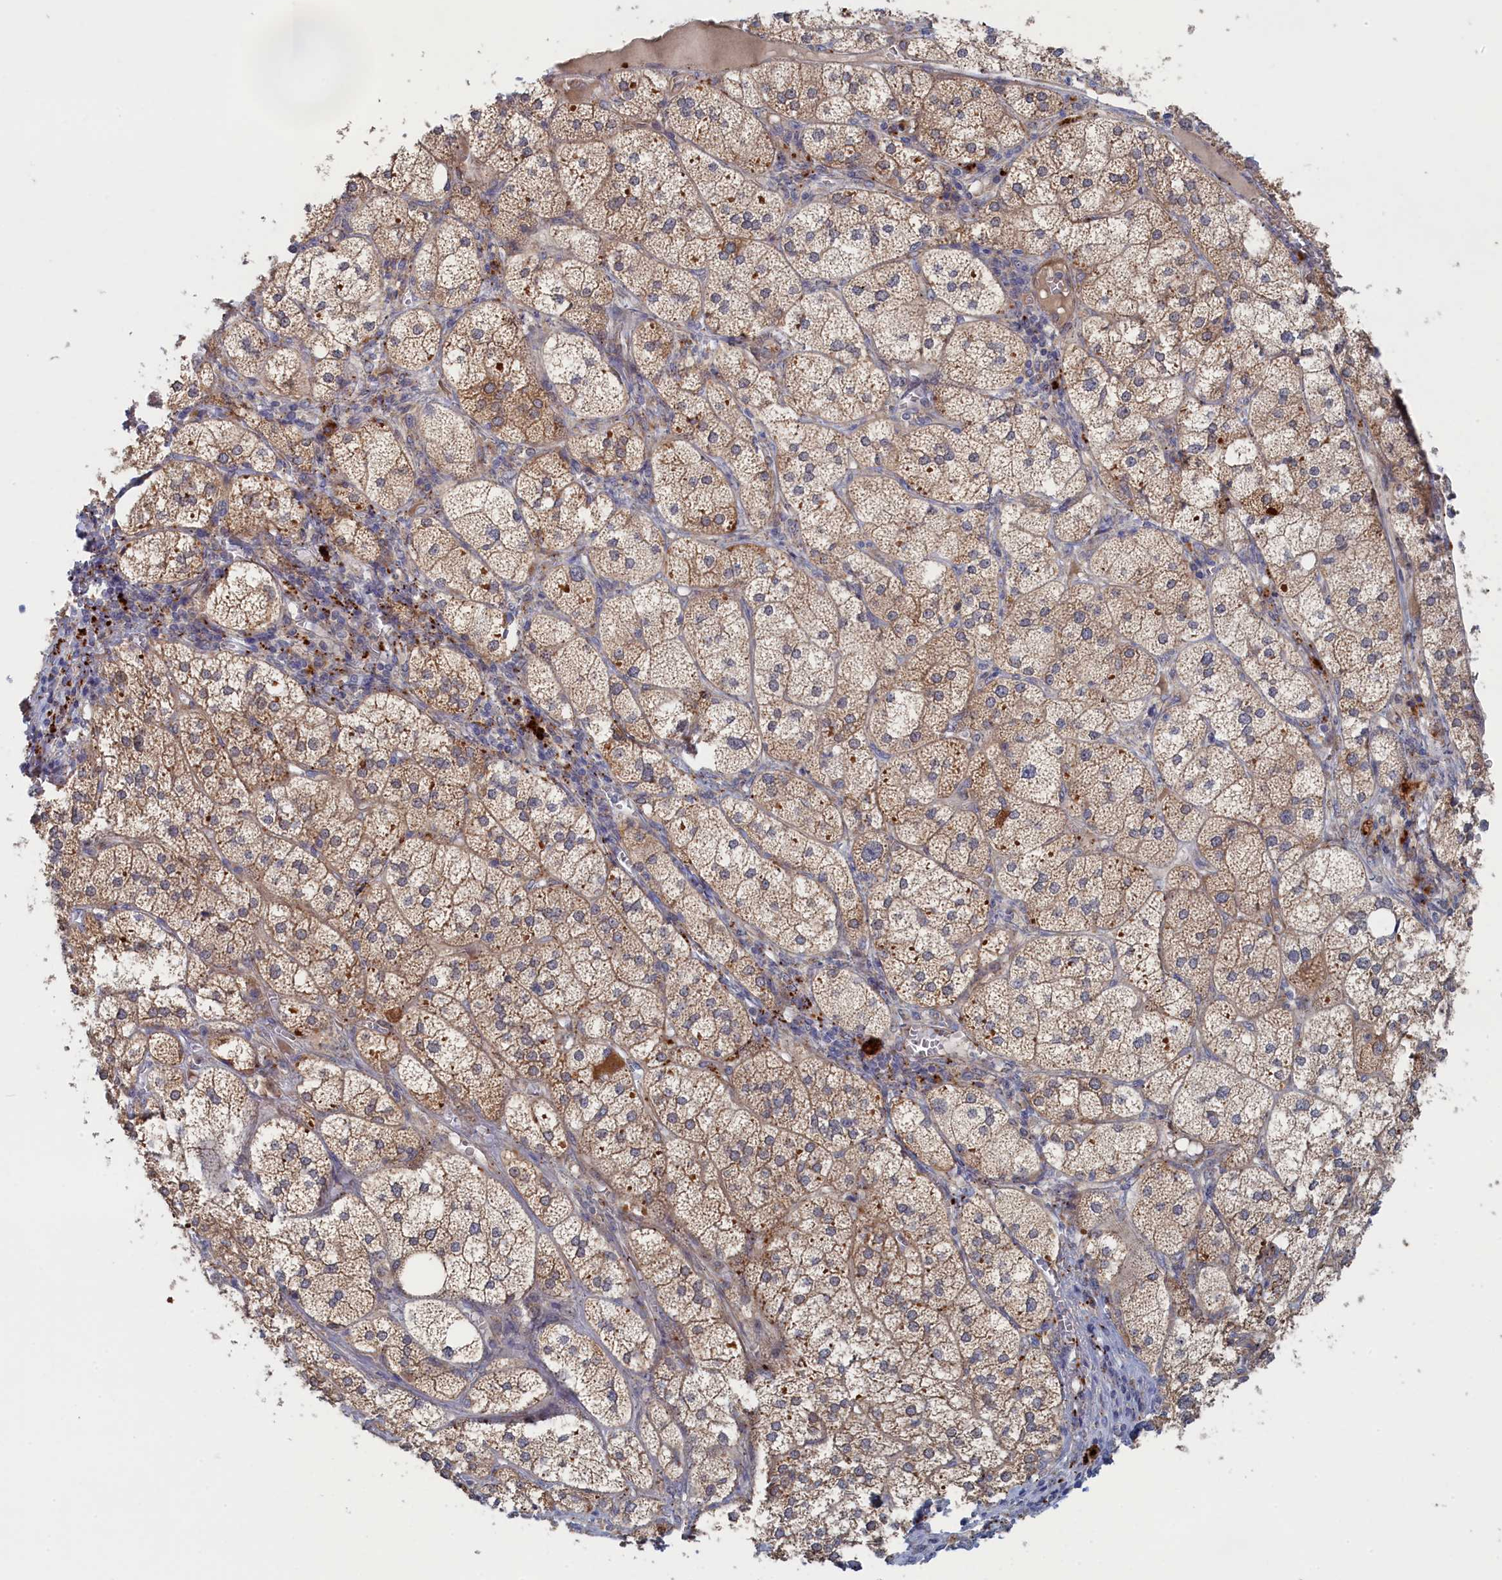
{"staining": {"intensity": "strong", "quantity": ">75%", "location": "cytoplasmic/membranous"}, "tissue": "adrenal gland", "cell_type": "Glandular cells", "image_type": "normal", "snomed": [{"axis": "morphology", "description": "Normal tissue, NOS"}, {"axis": "topography", "description": "Adrenal gland"}], "caption": "Adrenal gland stained with immunohistochemistry displays strong cytoplasmic/membranous expression in about >75% of glandular cells.", "gene": "FILIP1L", "patient": {"sex": "female", "age": 61}}